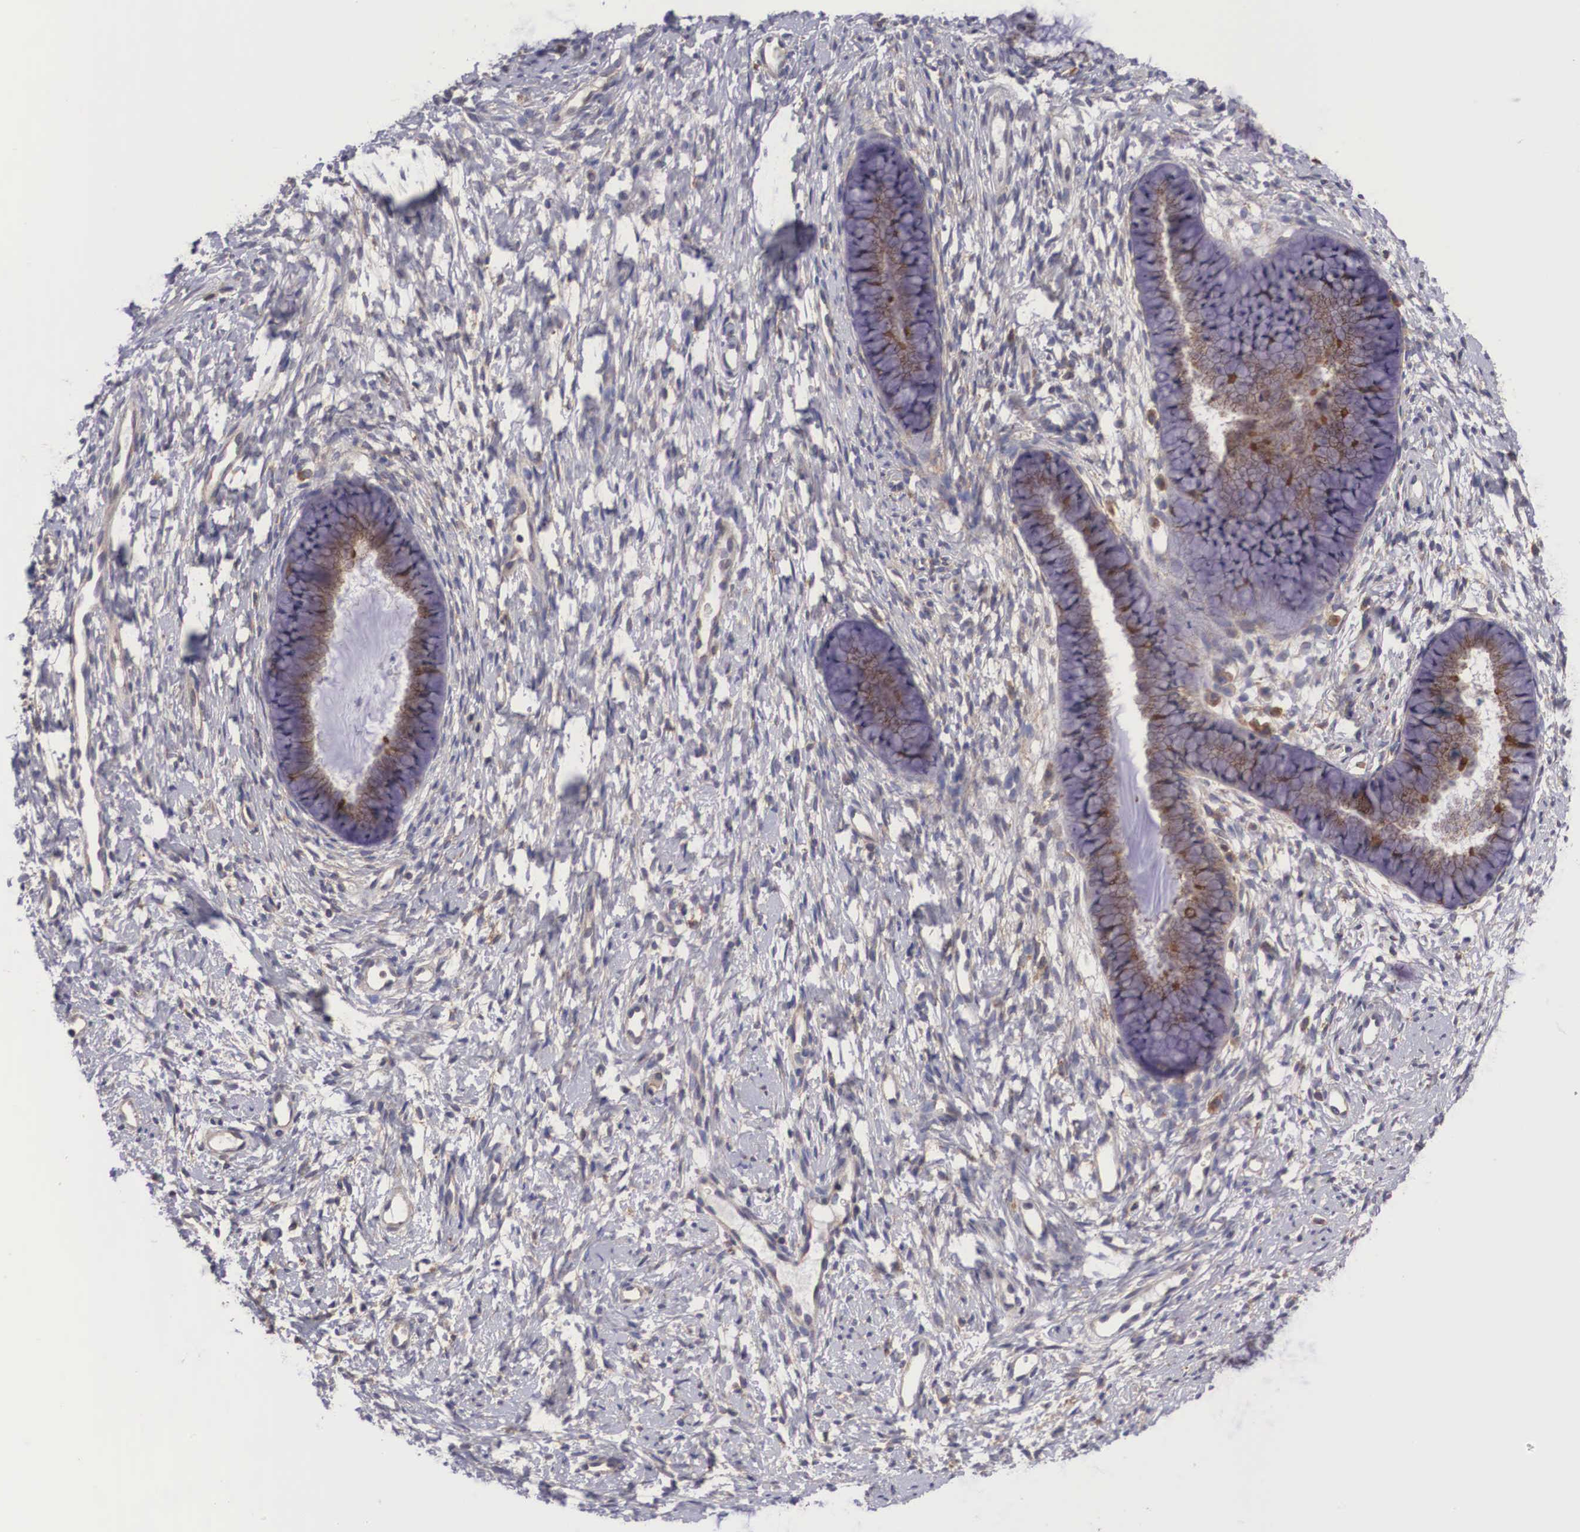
{"staining": {"intensity": "moderate", "quantity": ">75%", "location": "cytoplasmic/membranous"}, "tissue": "cervix", "cell_type": "Glandular cells", "image_type": "normal", "snomed": [{"axis": "morphology", "description": "Normal tissue, NOS"}, {"axis": "topography", "description": "Cervix"}], "caption": "The photomicrograph shows staining of normal cervix, revealing moderate cytoplasmic/membranous protein expression (brown color) within glandular cells.", "gene": "GRIPAP1", "patient": {"sex": "female", "age": 82}}